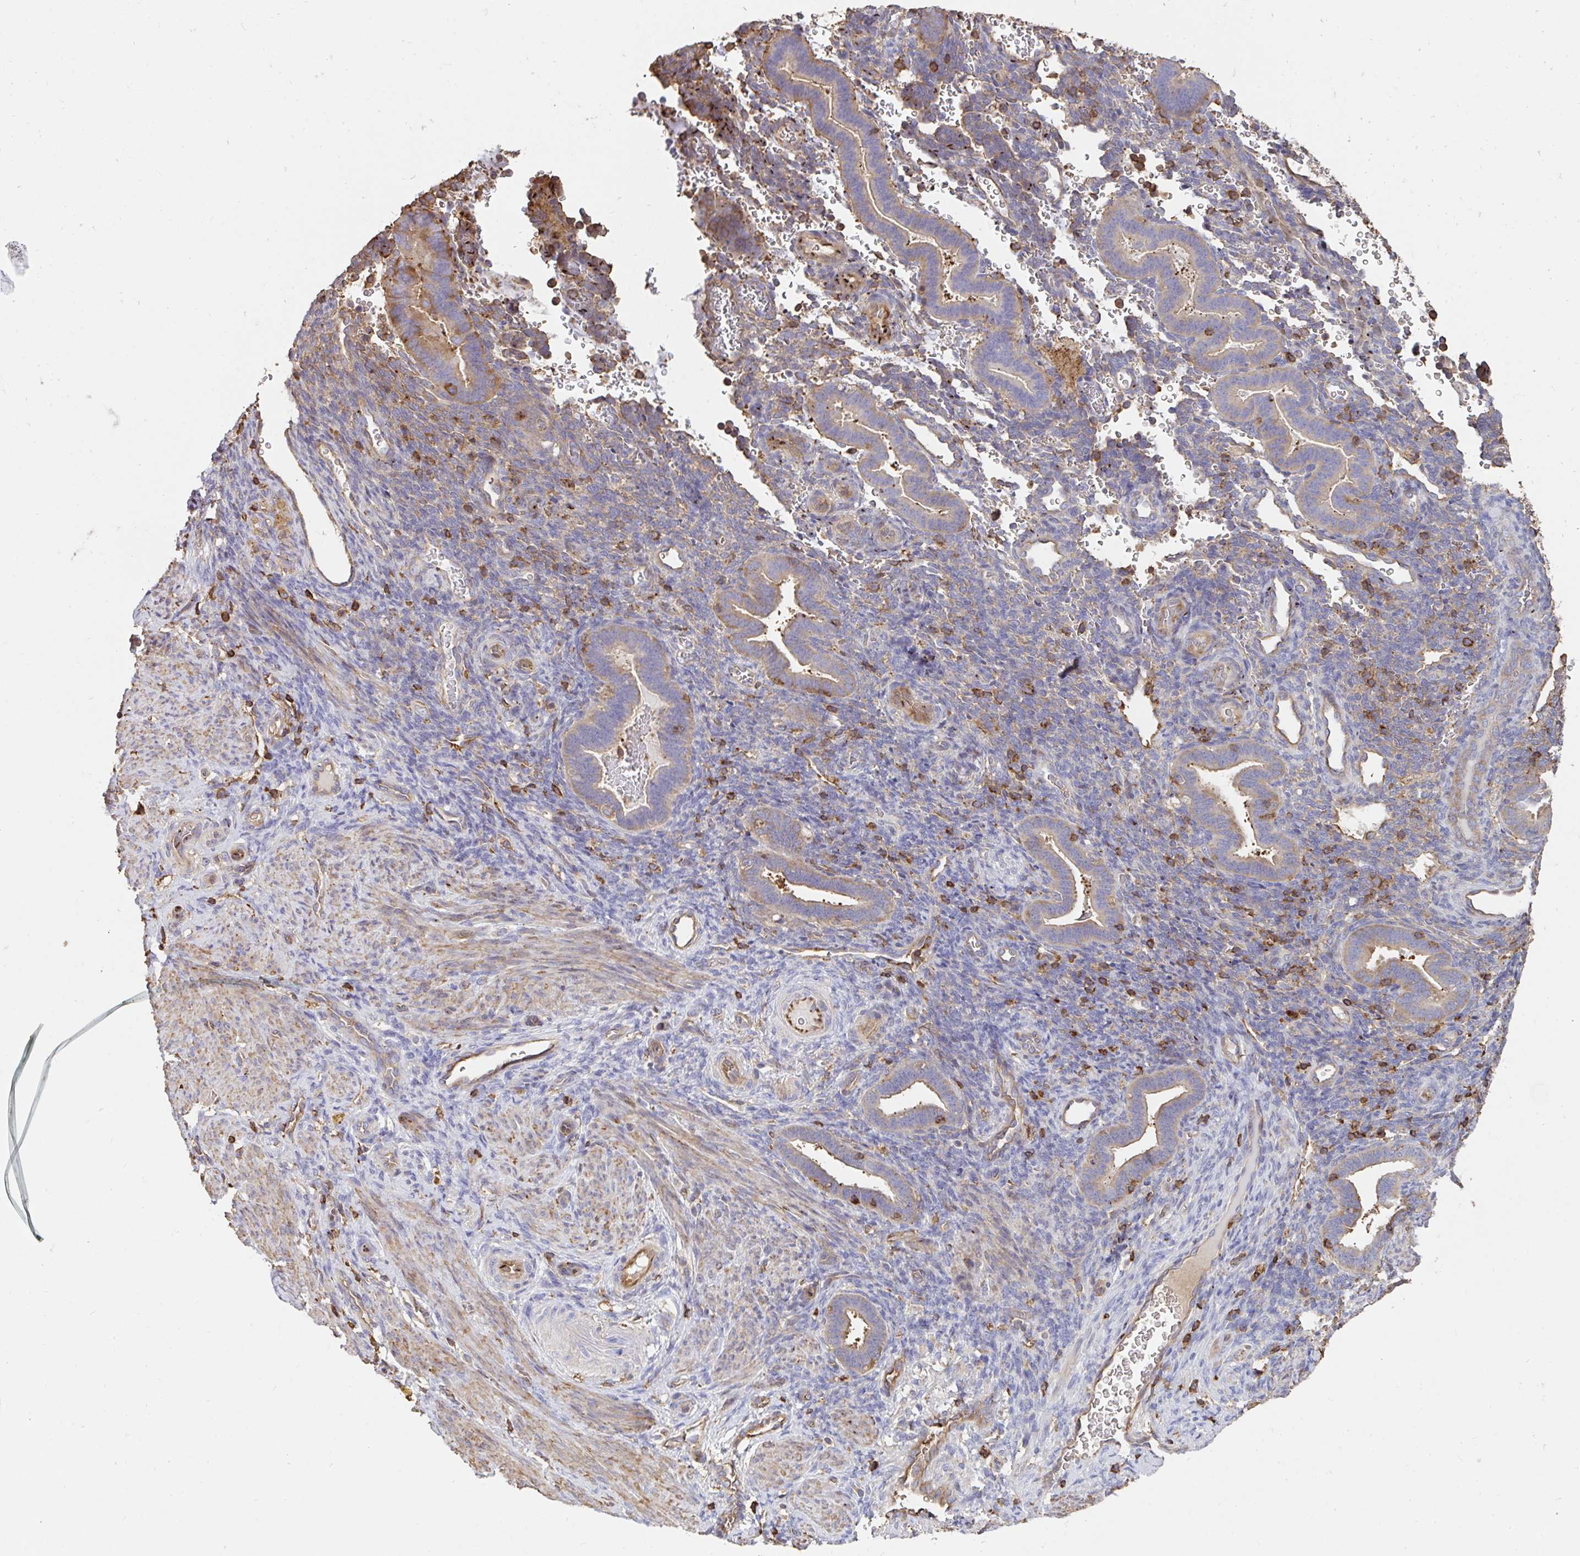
{"staining": {"intensity": "negative", "quantity": "none", "location": "none"}, "tissue": "endometrium", "cell_type": "Cells in endometrial stroma", "image_type": "normal", "snomed": [{"axis": "morphology", "description": "Normal tissue, NOS"}, {"axis": "topography", "description": "Endometrium"}], "caption": "IHC image of benign human endometrium stained for a protein (brown), which exhibits no positivity in cells in endometrial stroma.", "gene": "CFL1", "patient": {"sex": "female", "age": 34}}